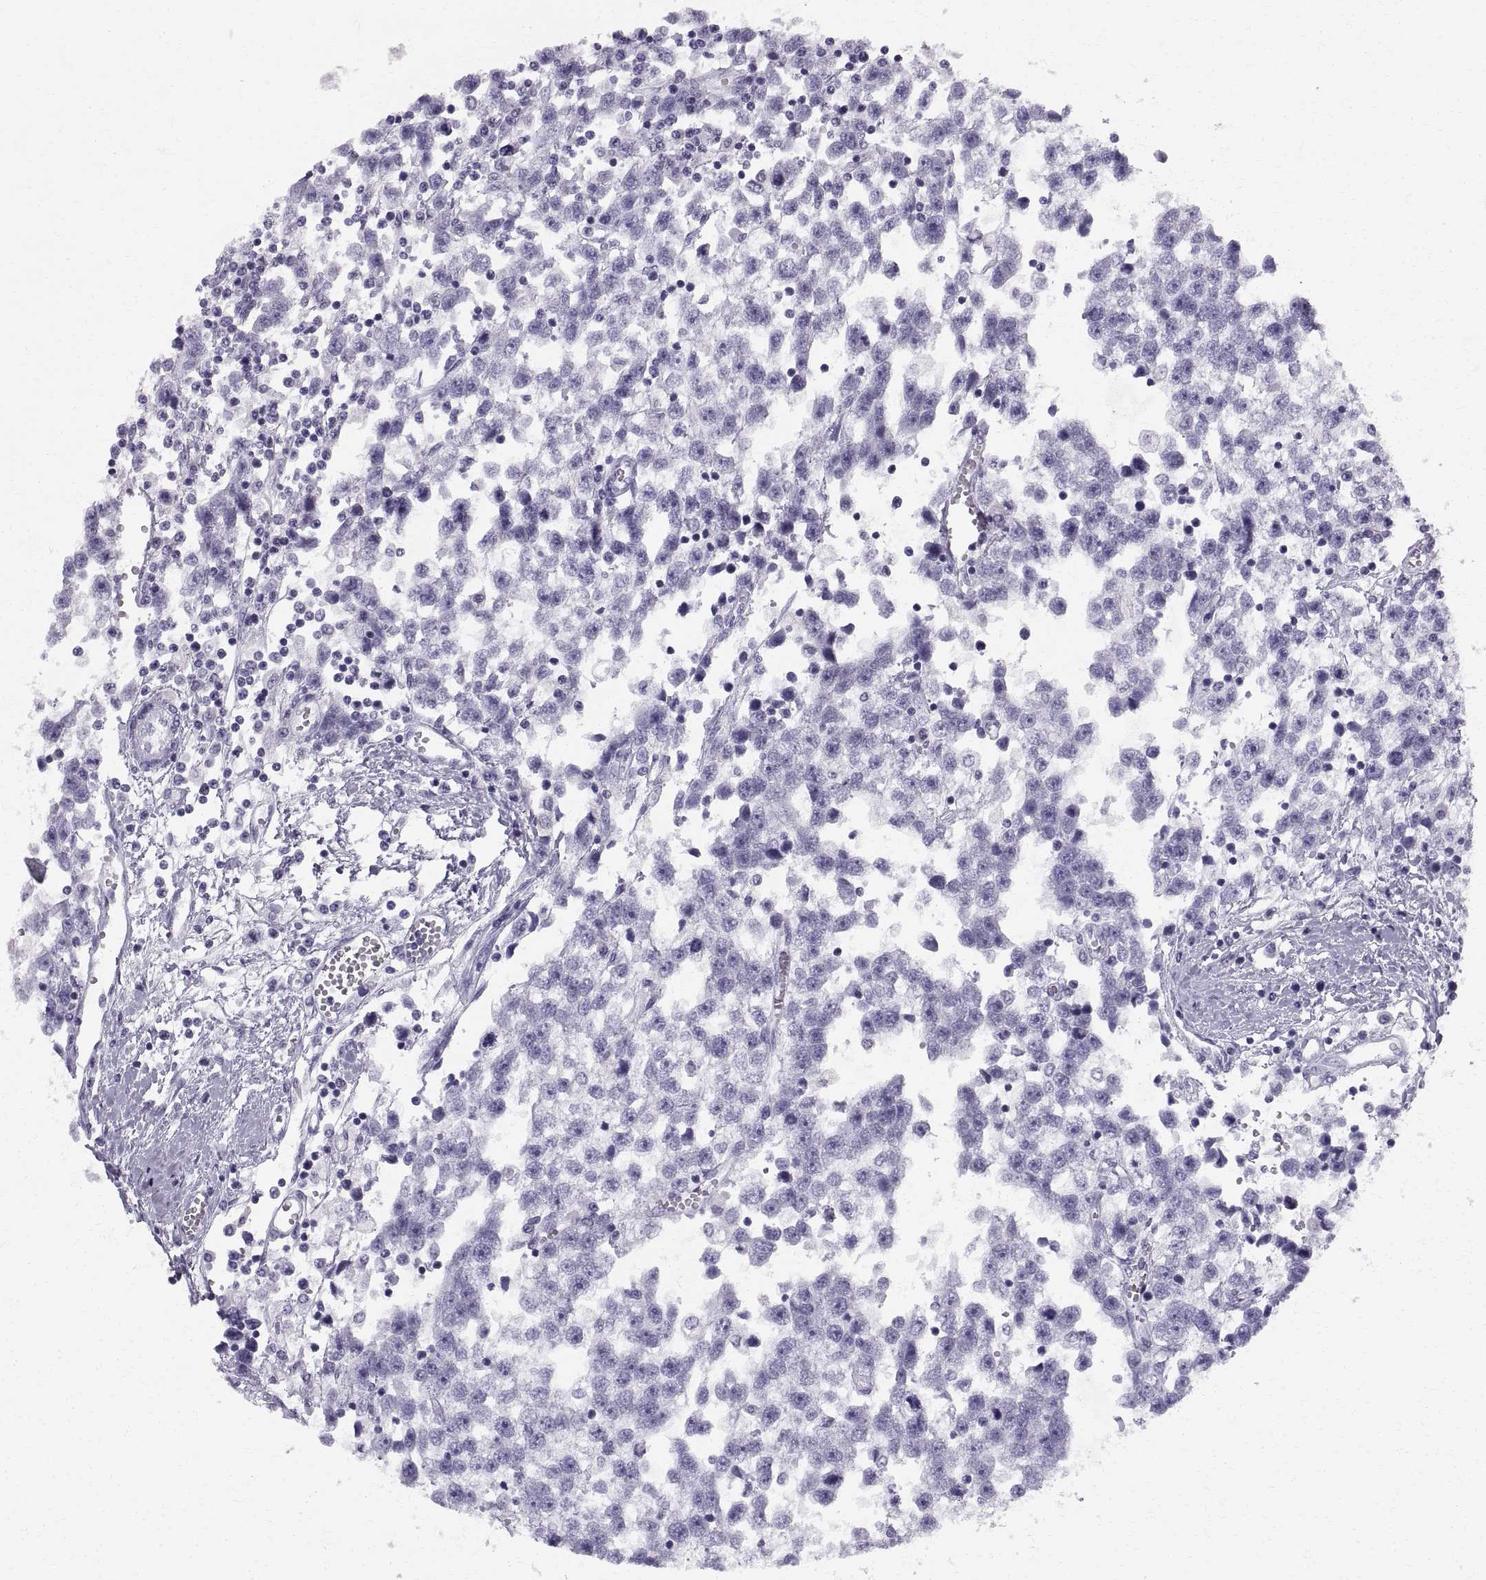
{"staining": {"intensity": "negative", "quantity": "none", "location": "none"}, "tissue": "testis cancer", "cell_type": "Tumor cells", "image_type": "cancer", "snomed": [{"axis": "morphology", "description": "Seminoma, NOS"}, {"axis": "topography", "description": "Testis"}], "caption": "Immunohistochemistry (IHC) of human testis cancer reveals no staining in tumor cells. (DAB (3,3'-diaminobenzidine) IHC visualized using brightfield microscopy, high magnification).", "gene": "SLC22A6", "patient": {"sex": "male", "age": 34}}